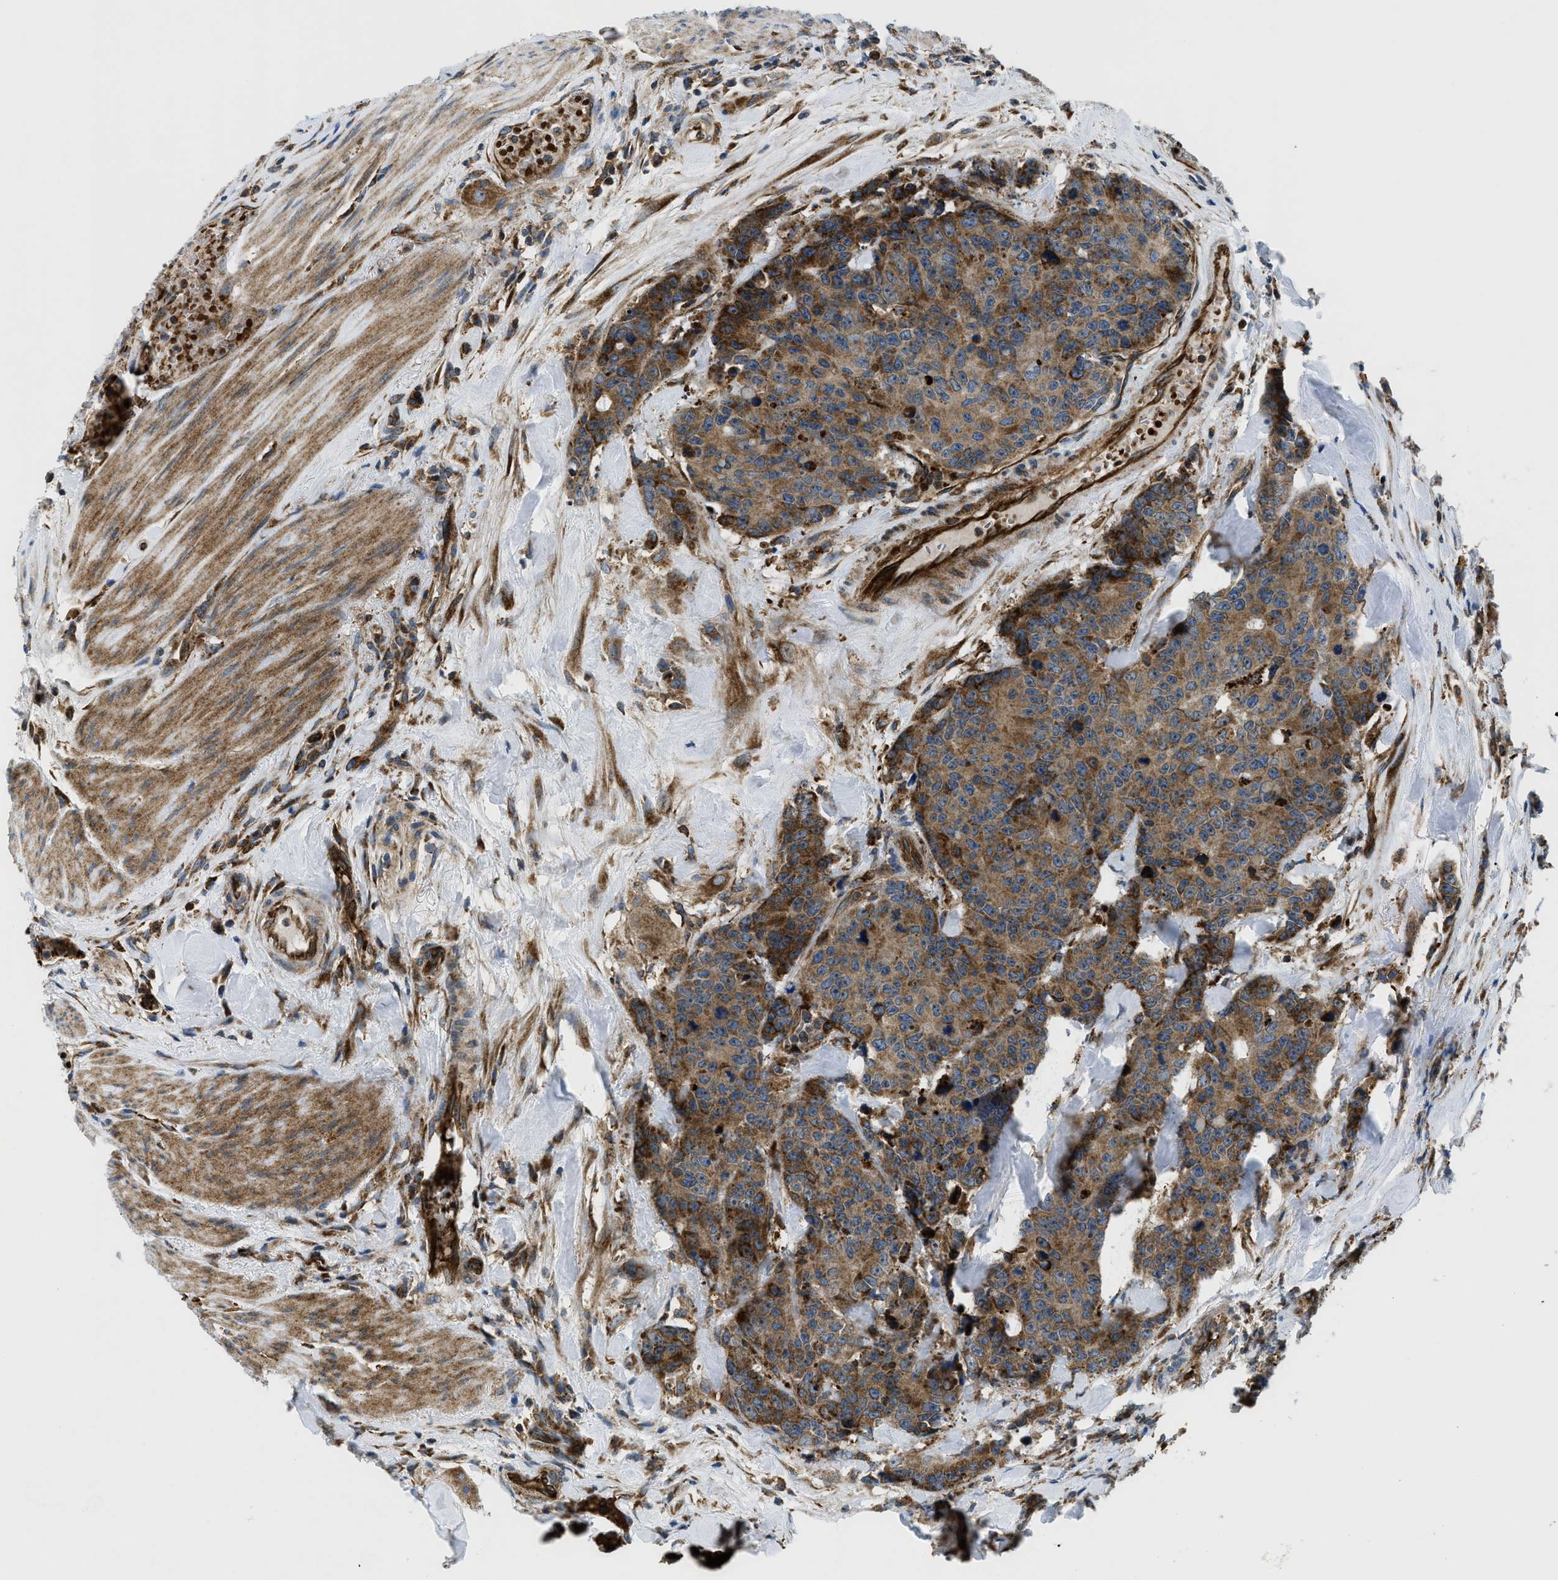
{"staining": {"intensity": "strong", "quantity": ">75%", "location": "cytoplasmic/membranous"}, "tissue": "colorectal cancer", "cell_type": "Tumor cells", "image_type": "cancer", "snomed": [{"axis": "morphology", "description": "Adenocarcinoma, NOS"}, {"axis": "topography", "description": "Colon"}], "caption": "A histopathology image of colorectal cancer stained for a protein reveals strong cytoplasmic/membranous brown staining in tumor cells.", "gene": "CSPG4", "patient": {"sex": "female", "age": 86}}